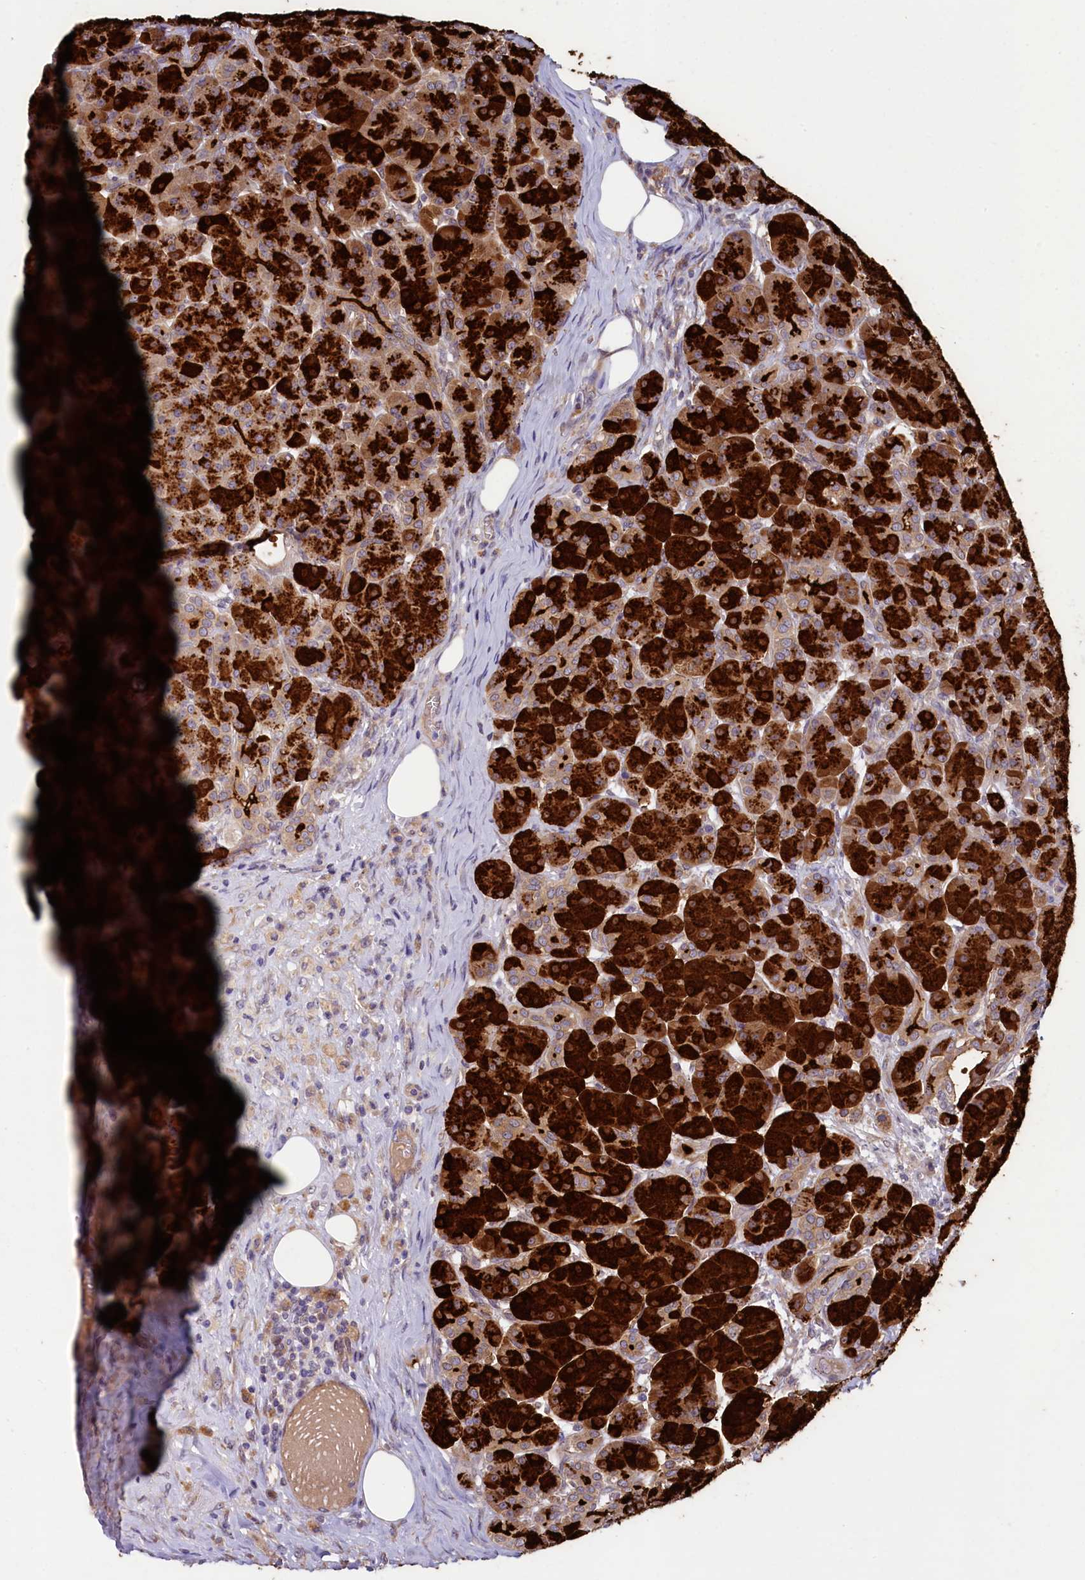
{"staining": {"intensity": "strong", "quantity": ">75%", "location": "cytoplasmic/membranous"}, "tissue": "pancreas", "cell_type": "Exocrine glandular cells", "image_type": "normal", "snomed": [{"axis": "morphology", "description": "Normal tissue, NOS"}, {"axis": "topography", "description": "Pancreas"}], "caption": "A micrograph of pancreas stained for a protein displays strong cytoplasmic/membranous brown staining in exocrine glandular cells. The staining was performed using DAB (3,3'-diaminobenzidine) to visualize the protein expression in brown, while the nuclei were stained in blue with hematoxylin (Magnification: 20x).", "gene": "SPATA2L", "patient": {"sex": "male", "age": 63}}